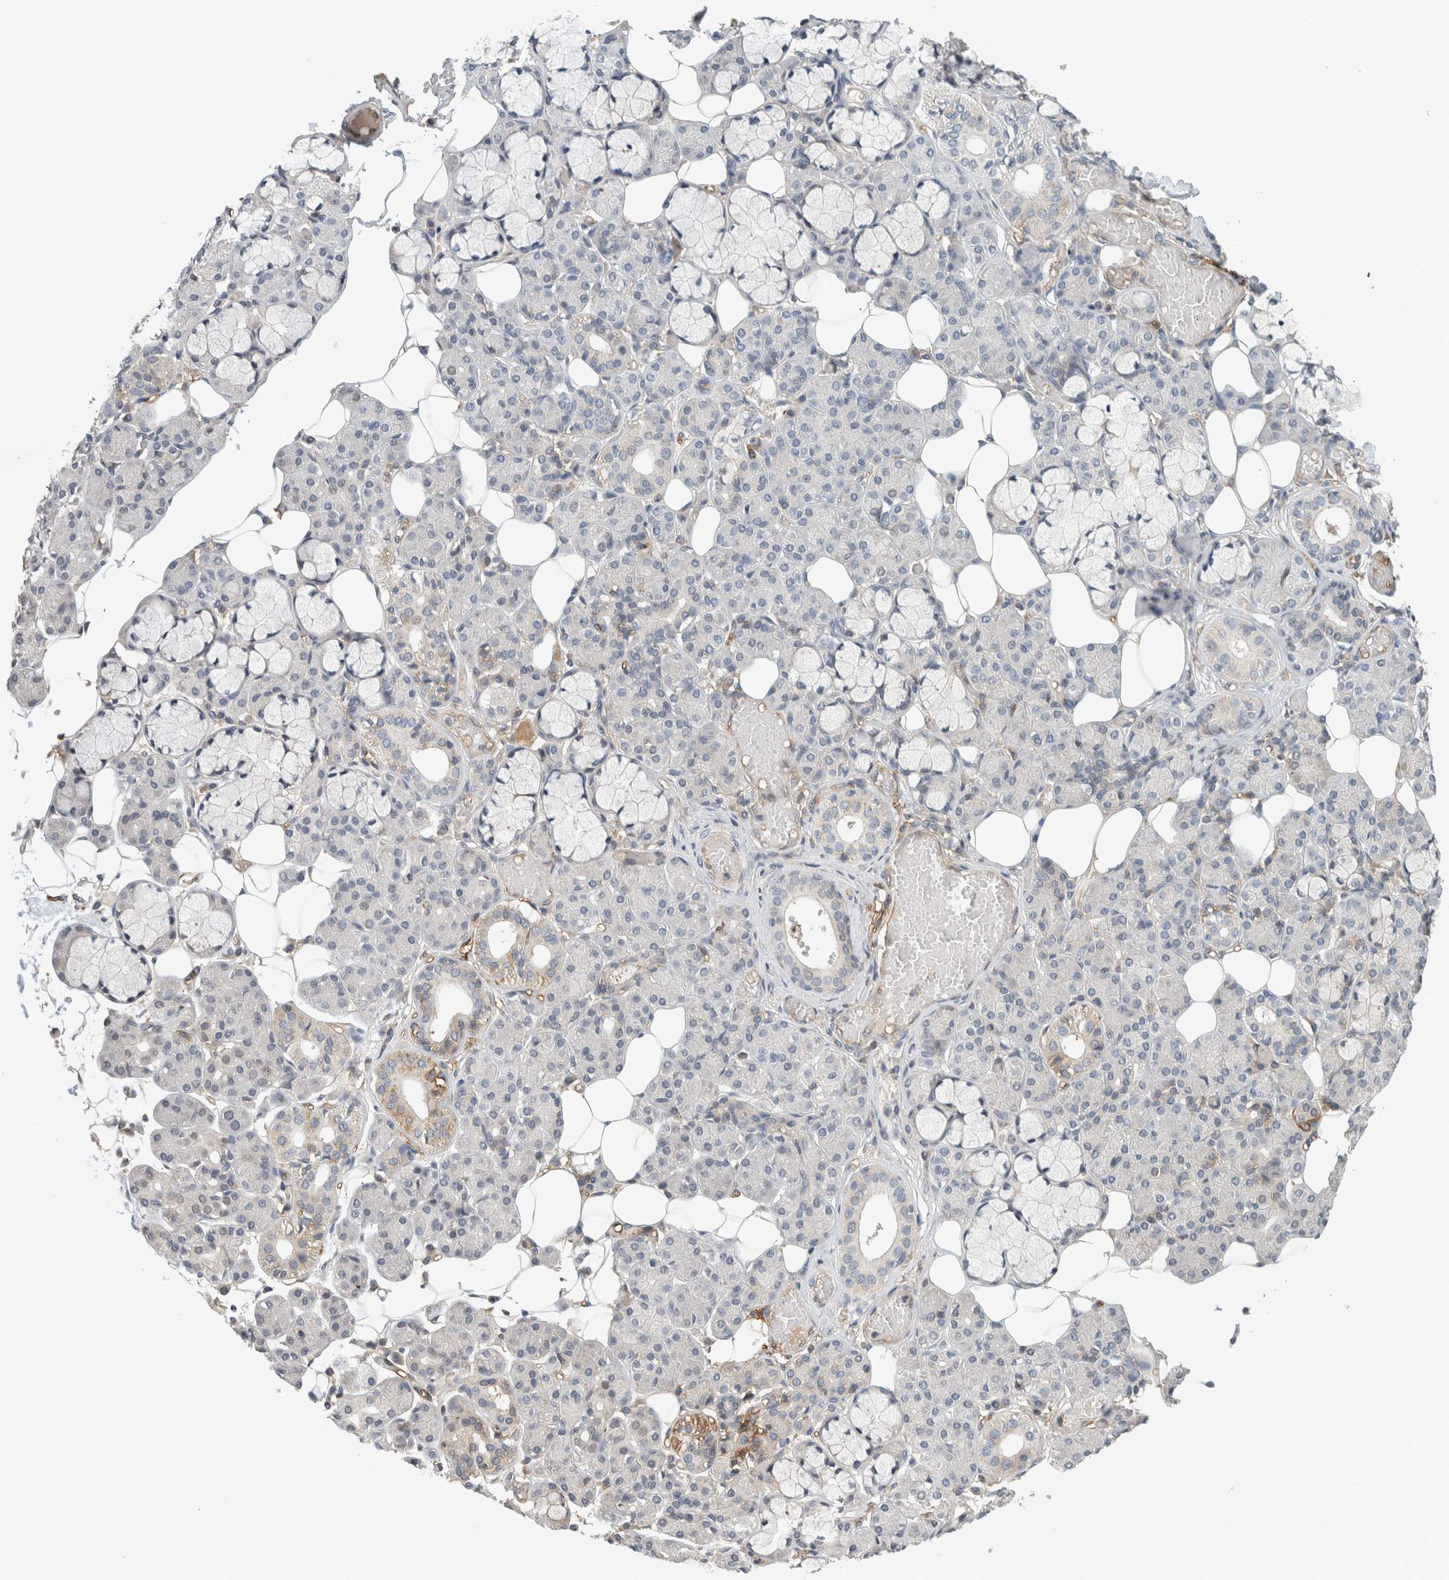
{"staining": {"intensity": "weak", "quantity": "<25%", "location": "cytoplasmic/membranous"}, "tissue": "salivary gland", "cell_type": "Glandular cells", "image_type": "normal", "snomed": [{"axis": "morphology", "description": "Normal tissue, NOS"}, {"axis": "topography", "description": "Salivary gland"}], "caption": "A histopathology image of salivary gland stained for a protein reveals no brown staining in glandular cells. (DAB immunohistochemistry with hematoxylin counter stain).", "gene": "PFDN4", "patient": {"sex": "male", "age": 63}}